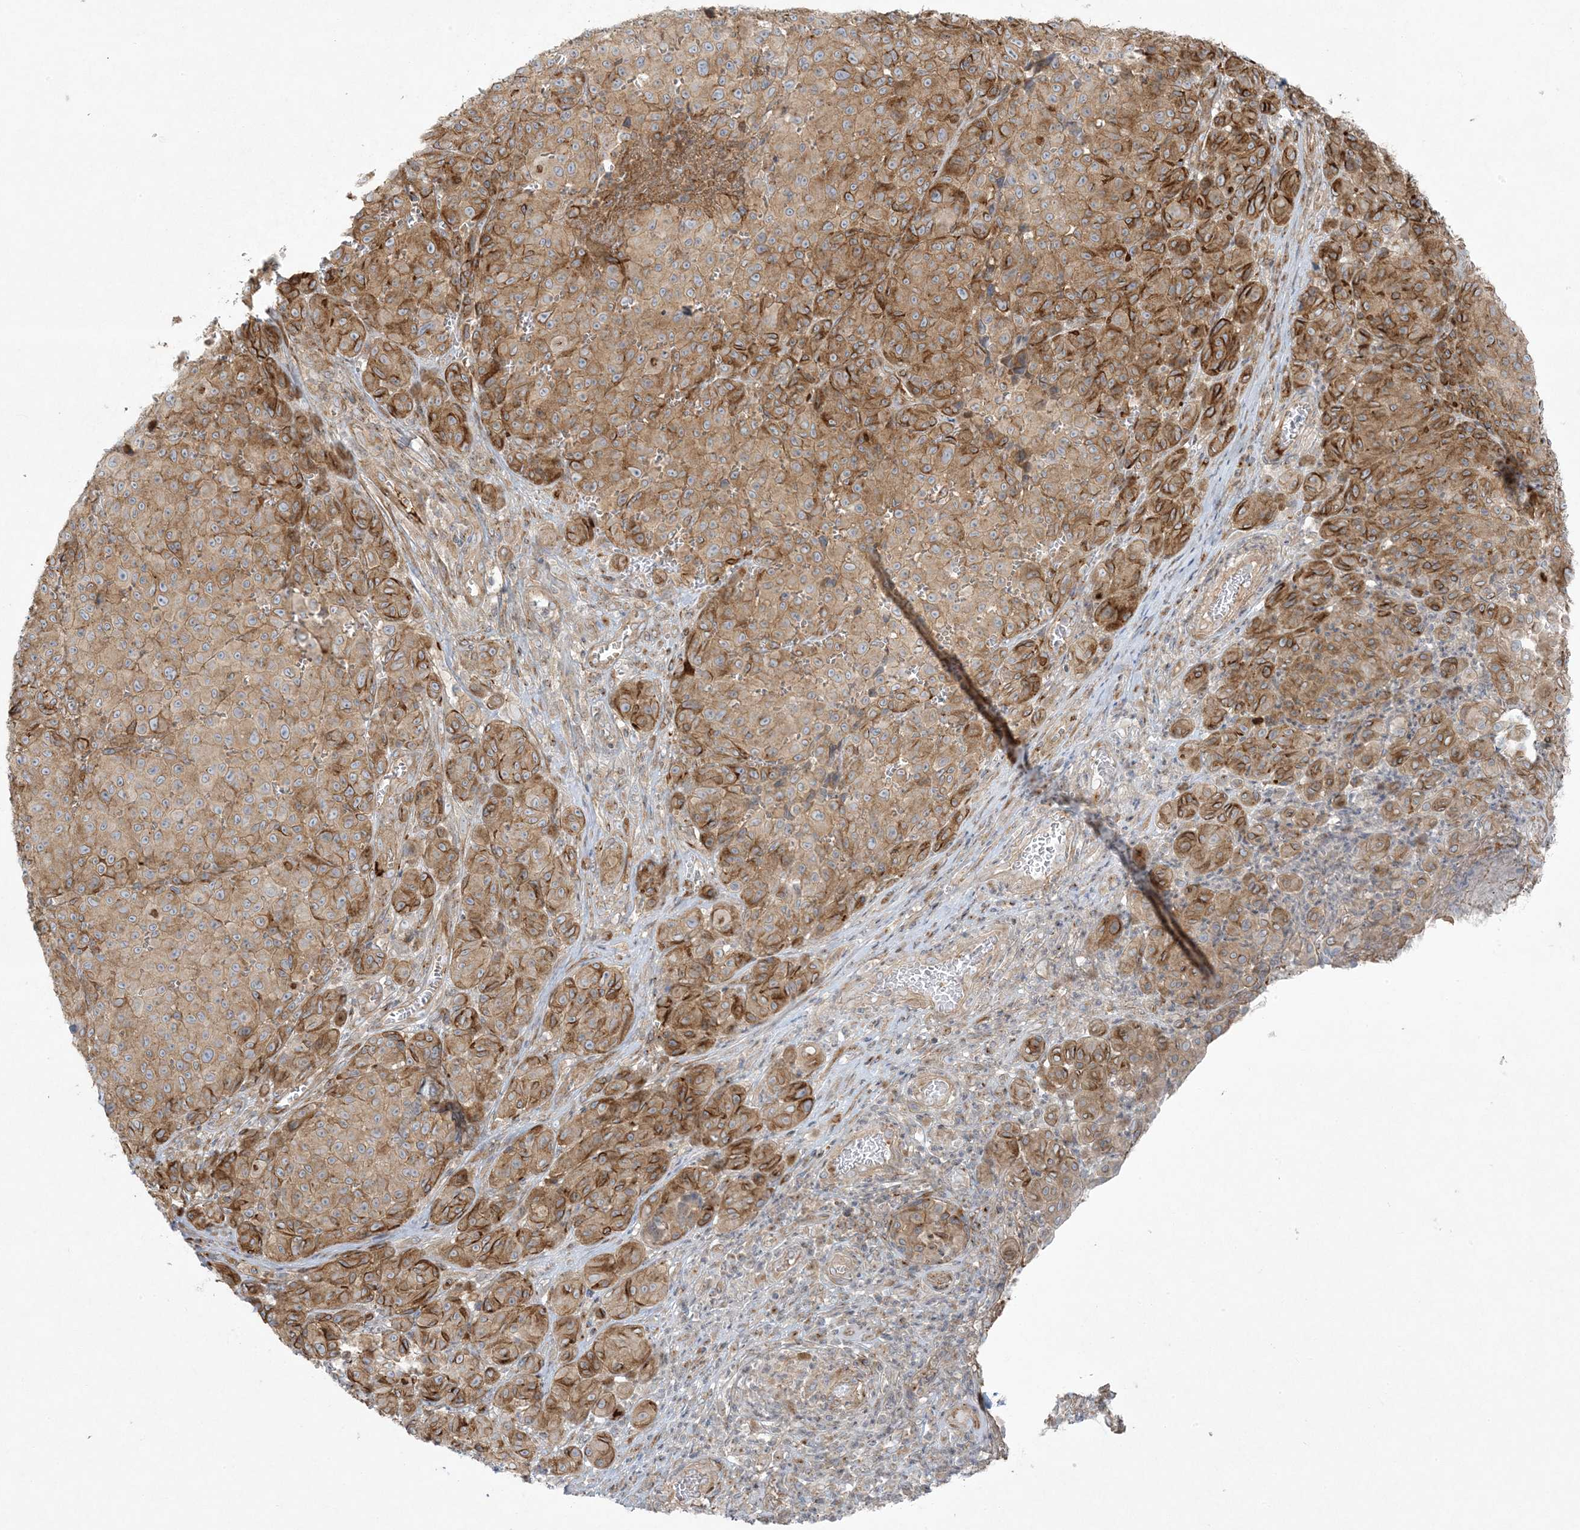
{"staining": {"intensity": "strong", "quantity": ">75%", "location": "cytoplasmic/membranous"}, "tissue": "melanoma", "cell_type": "Tumor cells", "image_type": "cancer", "snomed": [{"axis": "morphology", "description": "Malignant melanoma, NOS"}, {"axis": "topography", "description": "Skin"}], "caption": "Malignant melanoma stained with a protein marker shows strong staining in tumor cells.", "gene": "PIK3R4", "patient": {"sex": "male", "age": 73}}